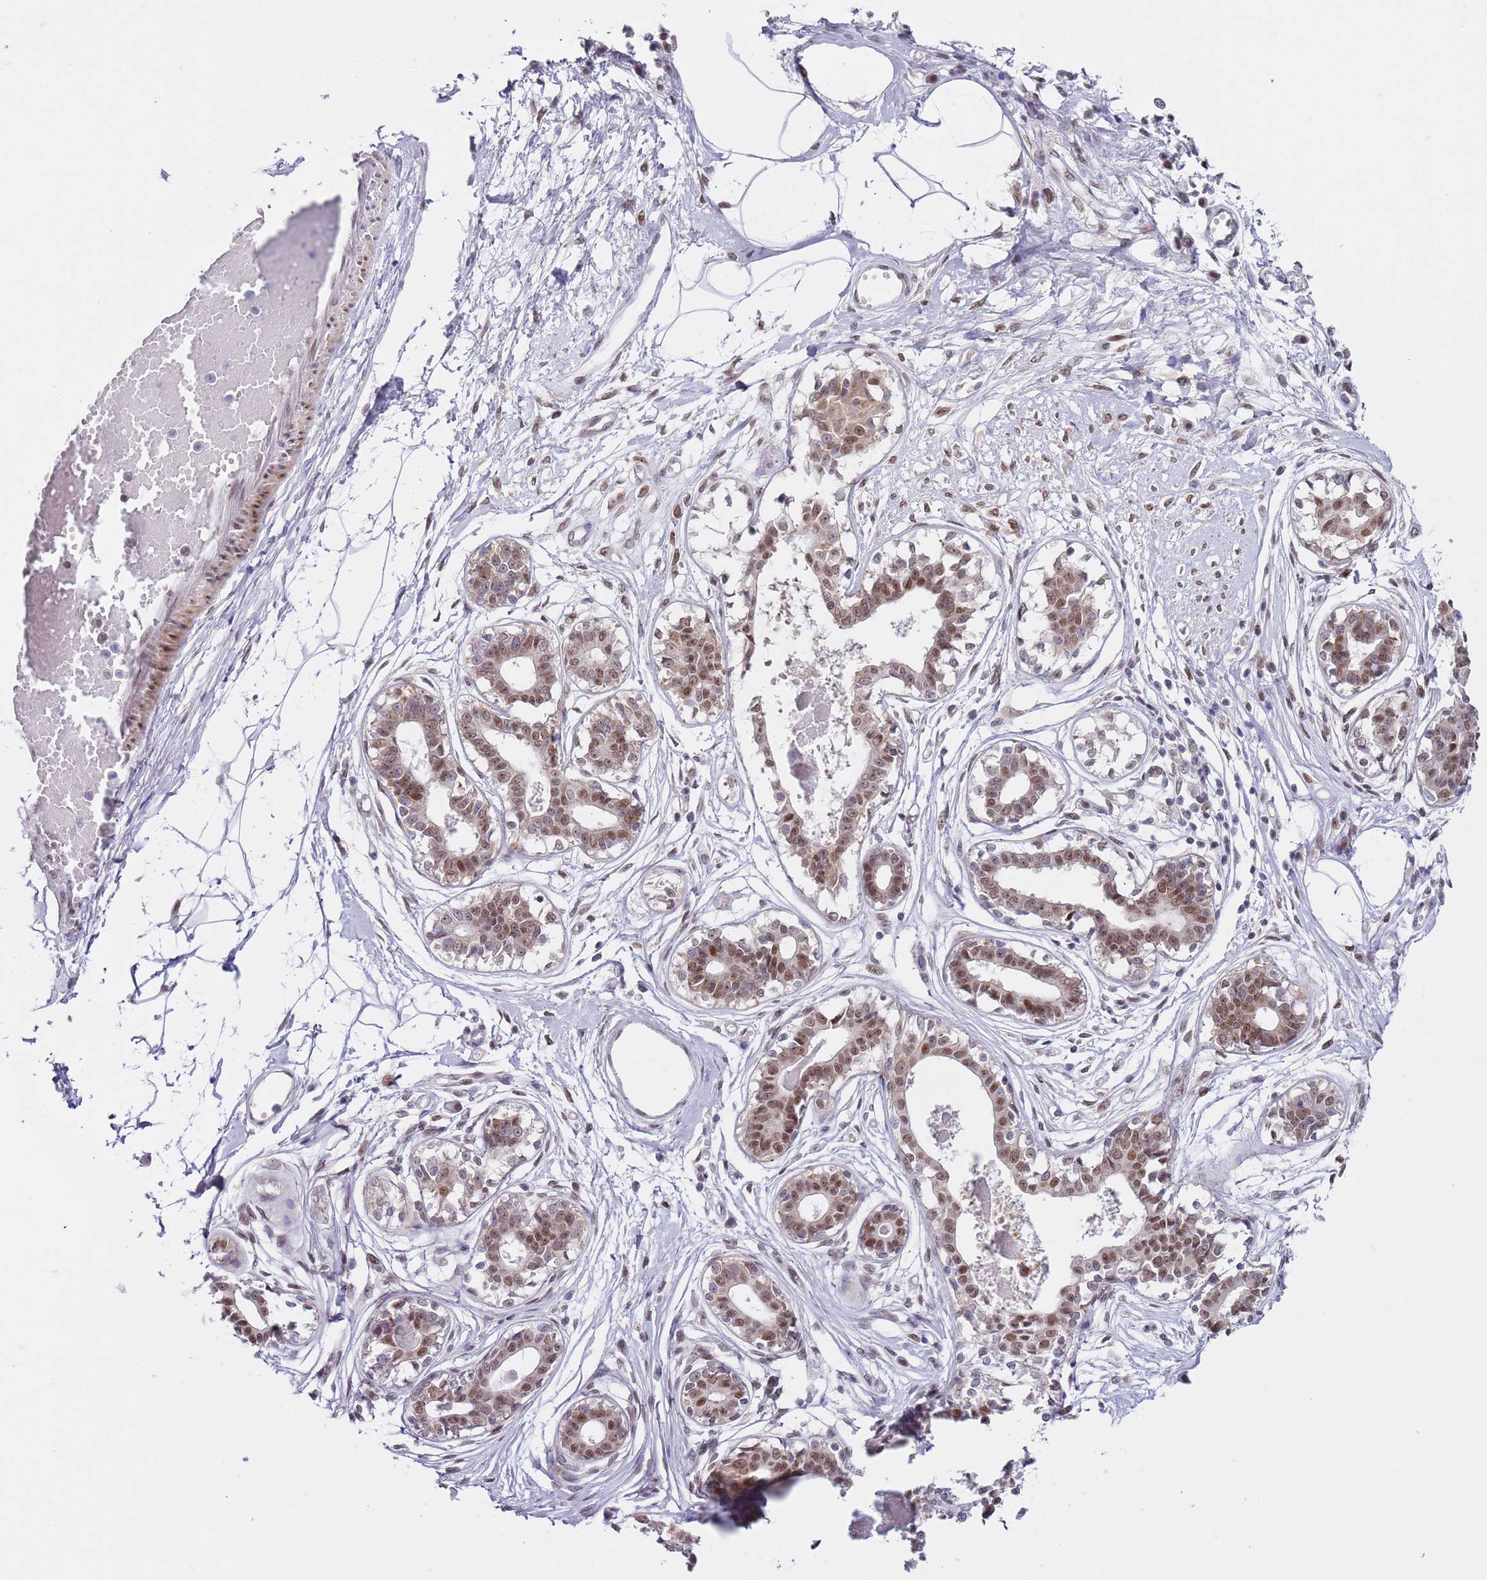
{"staining": {"intensity": "negative", "quantity": "none", "location": "none"}, "tissue": "breast", "cell_type": "Adipocytes", "image_type": "normal", "snomed": [{"axis": "morphology", "description": "Normal tissue, NOS"}, {"axis": "topography", "description": "Breast"}], "caption": "The micrograph reveals no staining of adipocytes in benign breast. The staining is performed using DAB brown chromogen with nuclei counter-stained in using hematoxylin.", "gene": "SLC25A32", "patient": {"sex": "female", "age": 45}}